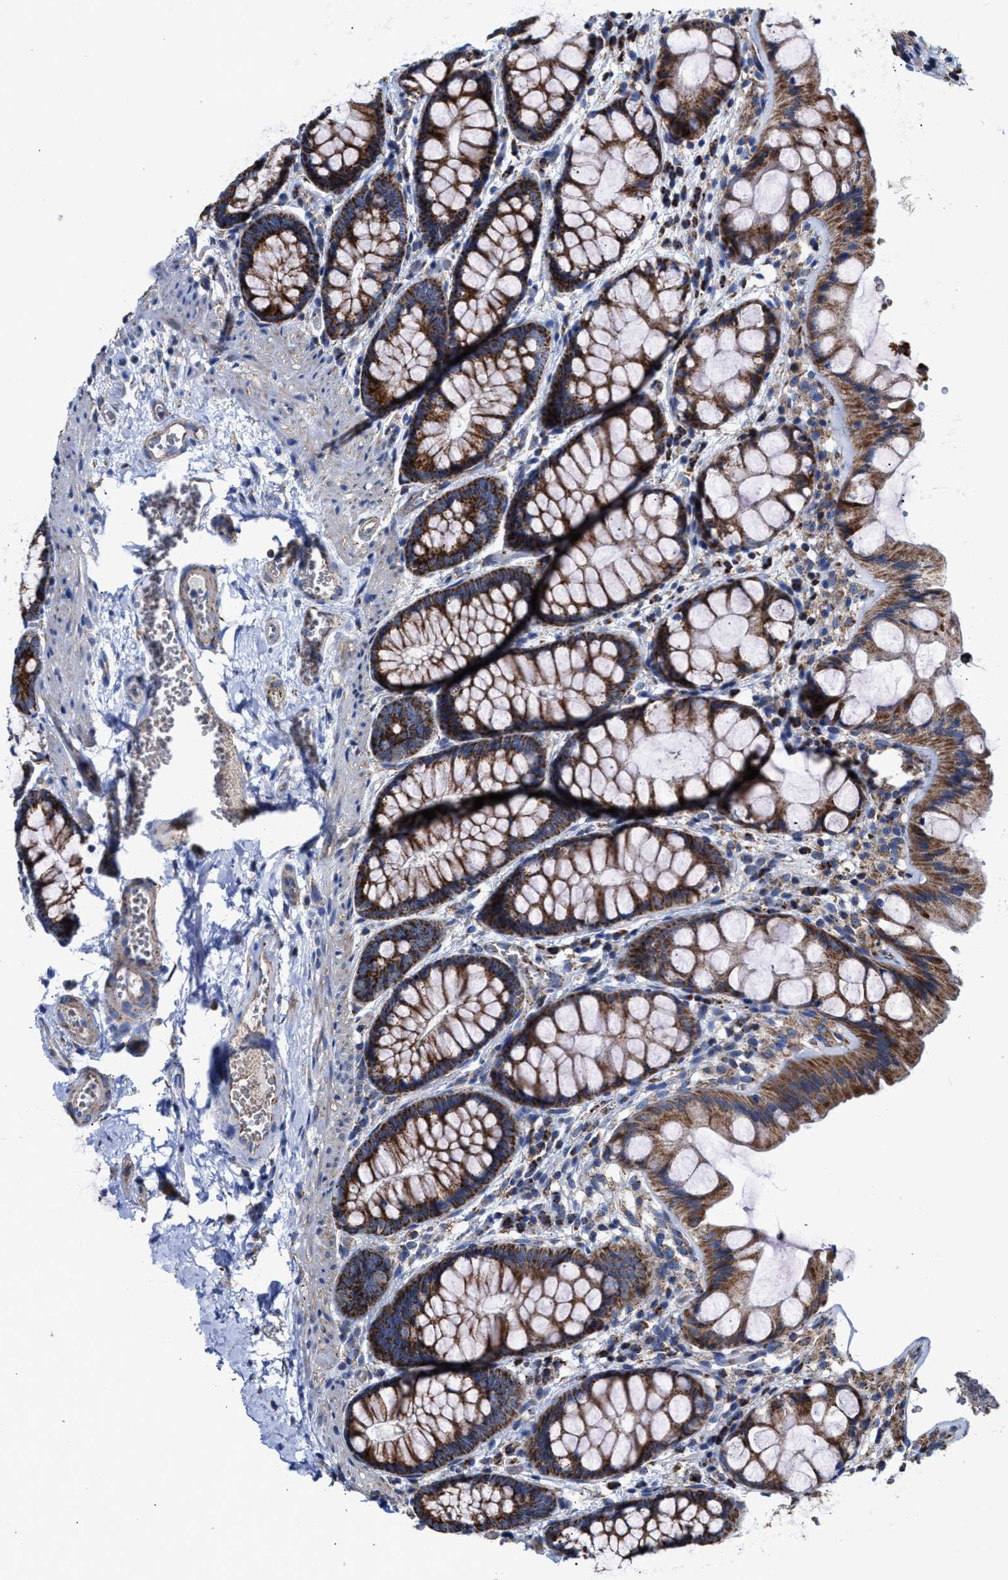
{"staining": {"intensity": "moderate", "quantity": ">75%", "location": "cytoplasmic/membranous"}, "tissue": "colon", "cell_type": "Endothelial cells", "image_type": "normal", "snomed": [{"axis": "morphology", "description": "Normal tissue, NOS"}, {"axis": "topography", "description": "Colon"}], "caption": "Human colon stained with a brown dye shows moderate cytoplasmic/membranous positive positivity in about >75% of endothelial cells.", "gene": "MECR", "patient": {"sex": "male", "age": 47}}